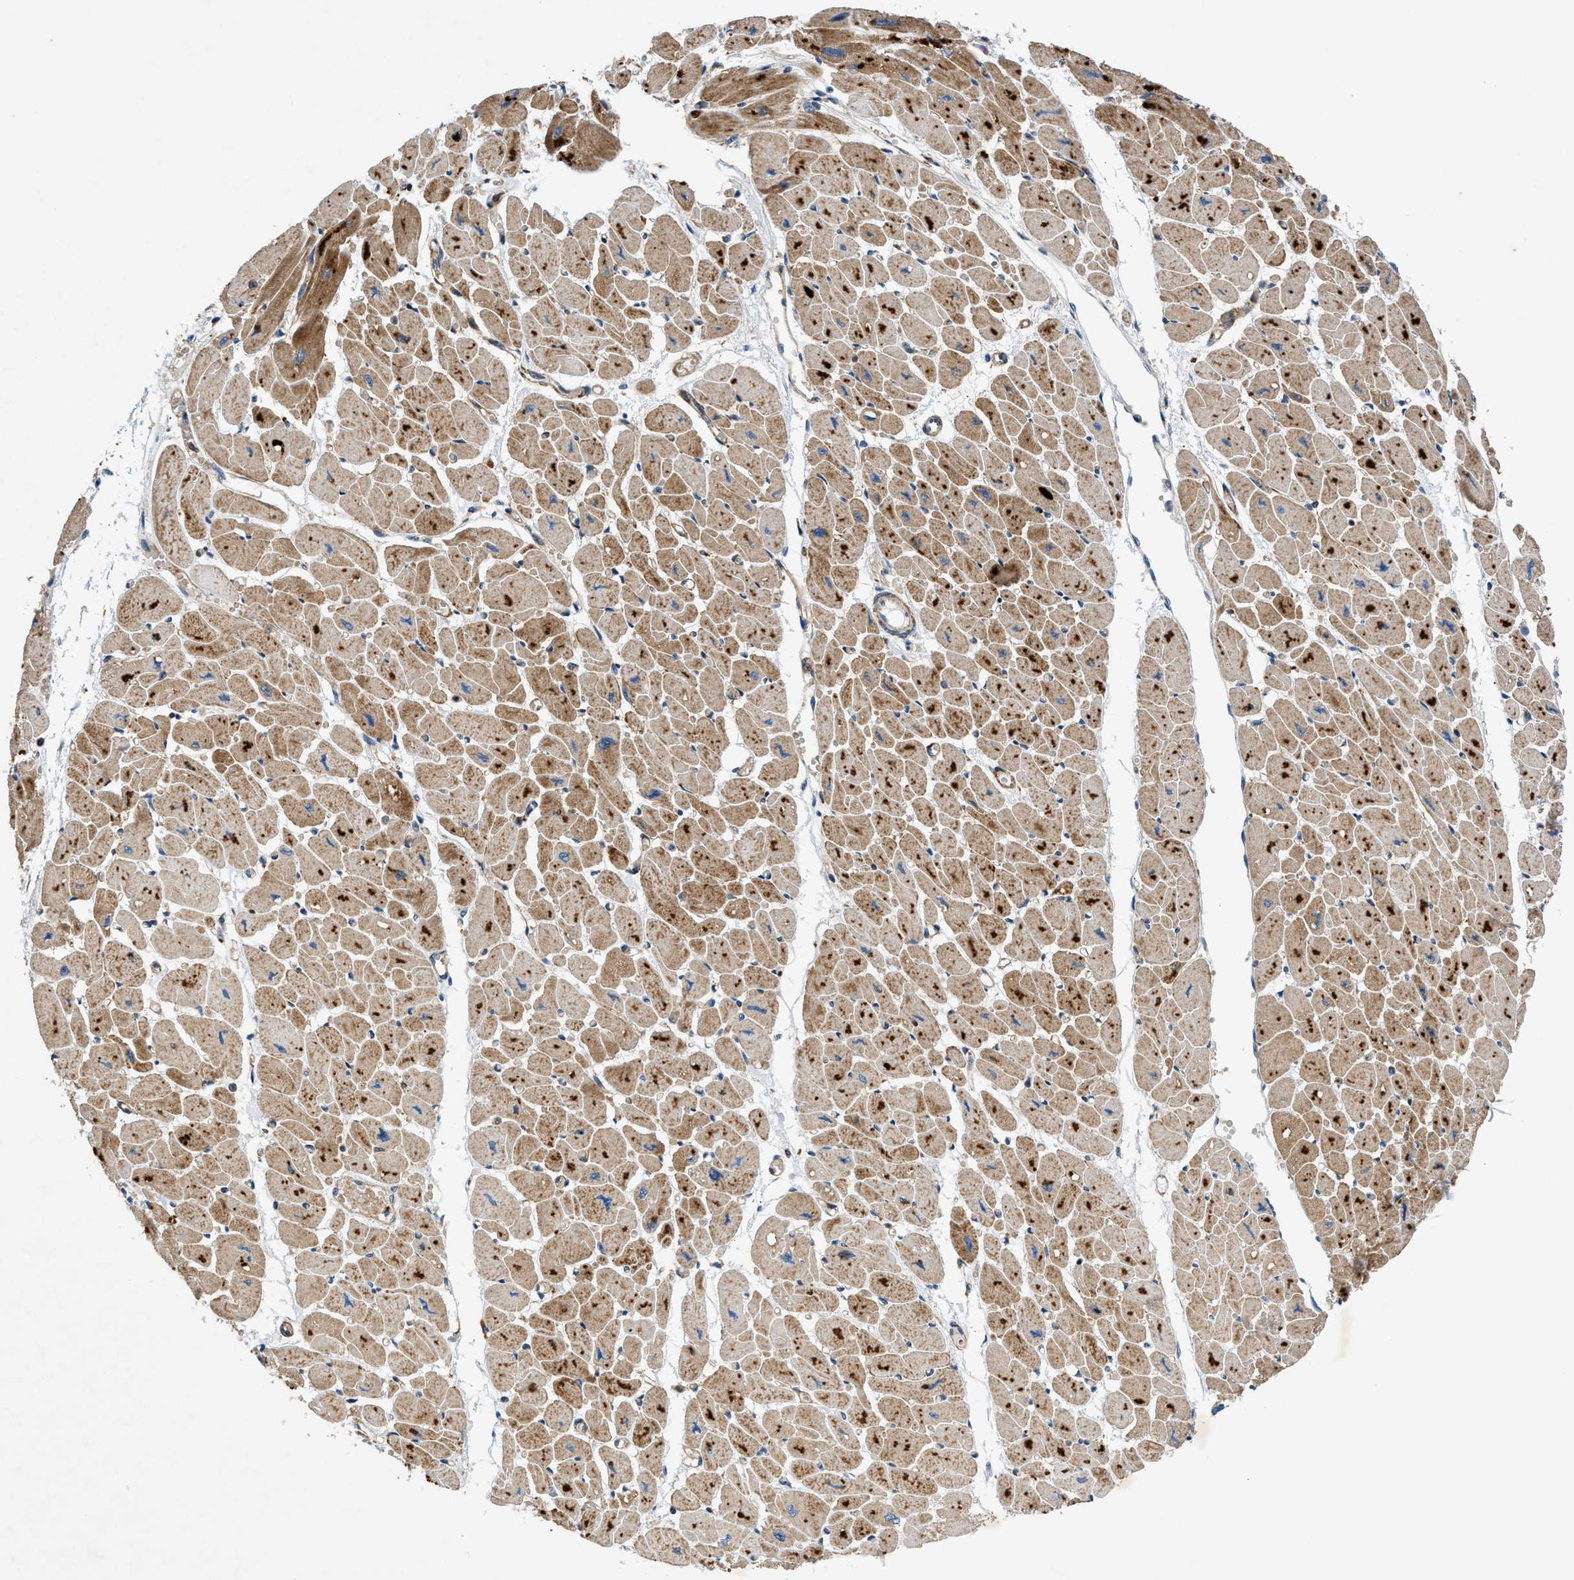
{"staining": {"intensity": "moderate", "quantity": ">75%", "location": "cytoplasmic/membranous"}, "tissue": "heart muscle", "cell_type": "Cardiomyocytes", "image_type": "normal", "snomed": [{"axis": "morphology", "description": "Normal tissue, NOS"}, {"axis": "topography", "description": "Heart"}], "caption": "Immunohistochemical staining of normal heart muscle reveals moderate cytoplasmic/membranous protein staining in about >75% of cardiomyocytes.", "gene": "DHODH", "patient": {"sex": "female", "age": 54}}